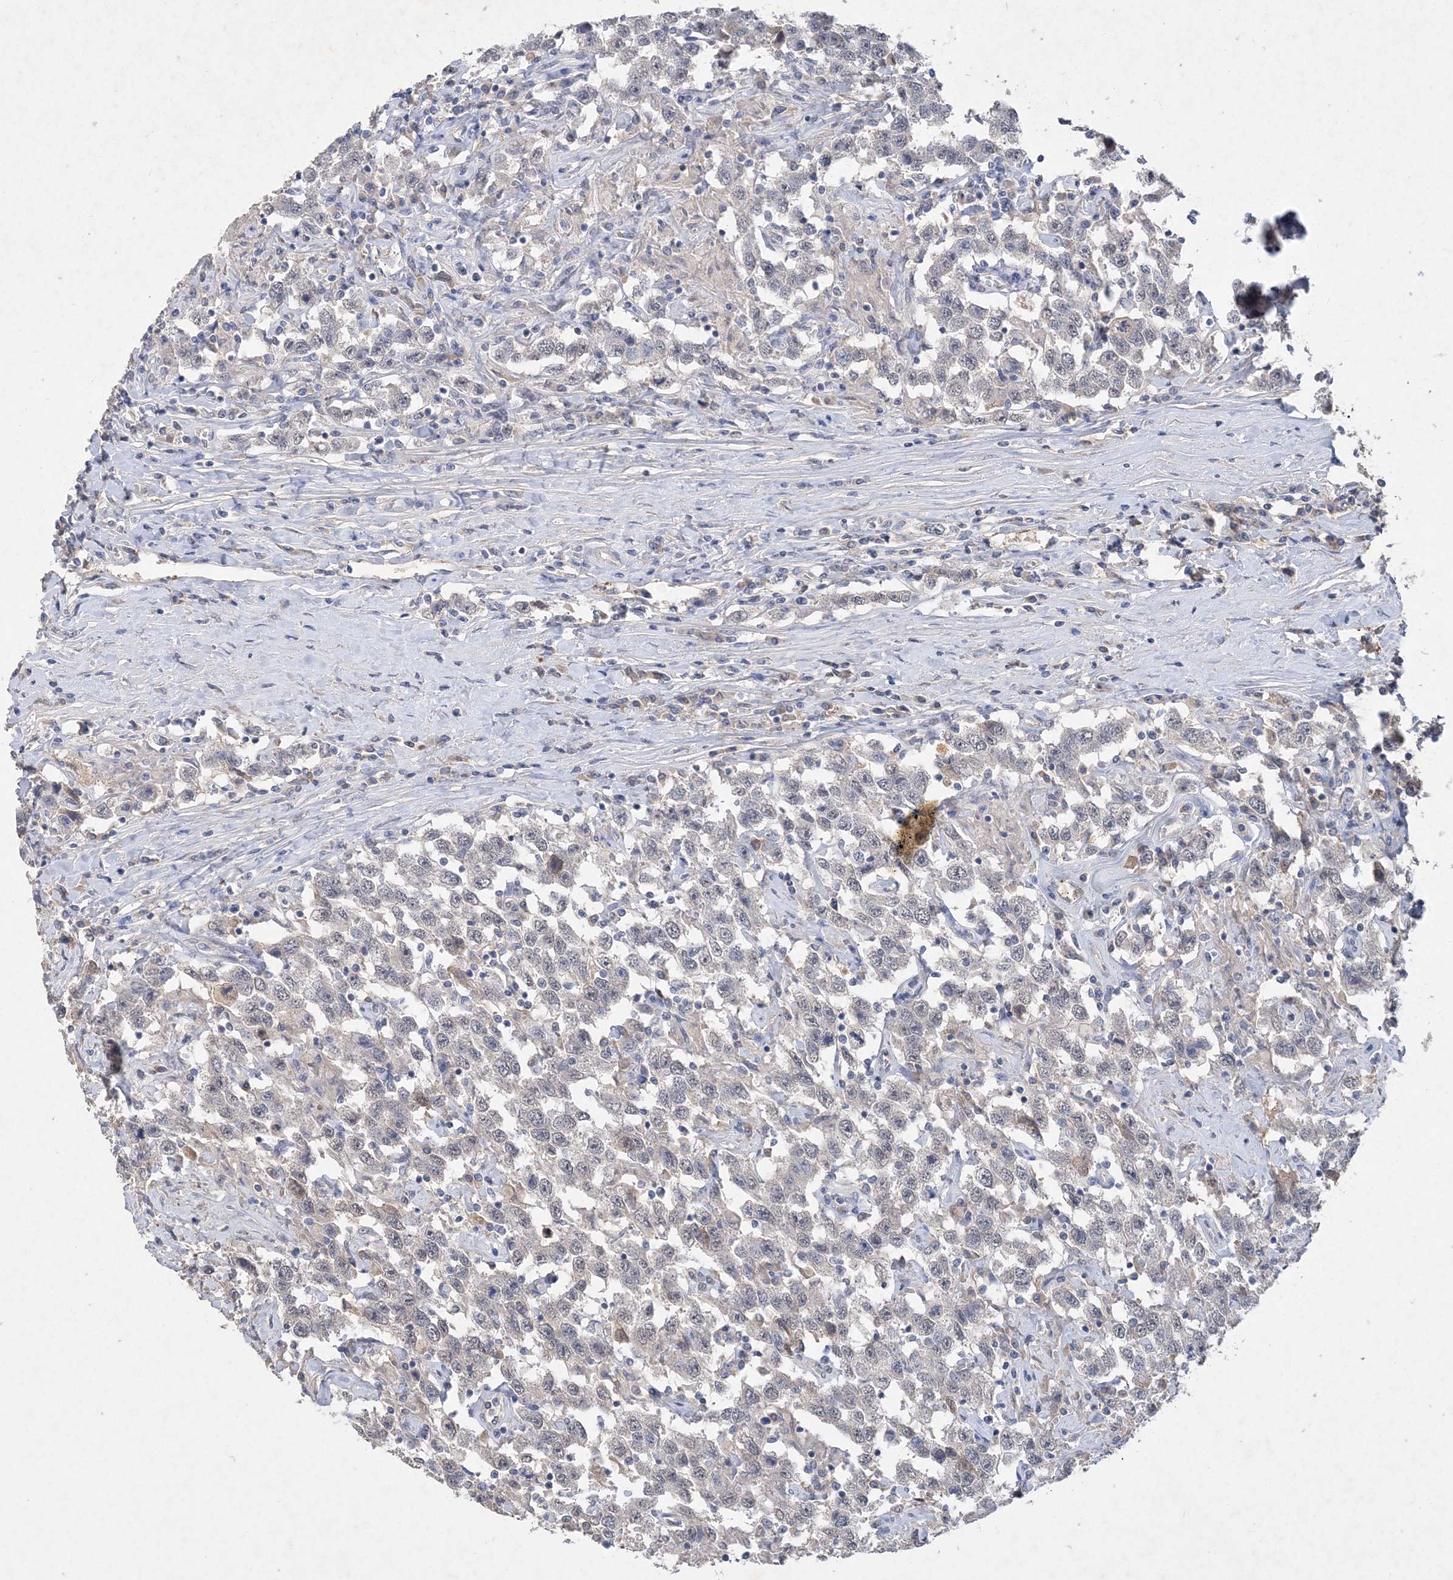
{"staining": {"intensity": "negative", "quantity": "none", "location": "none"}, "tissue": "testis cancer", "cell_type": "Tumor cells", "image_type": "cancer", "snomed": [{"axis": "morphology", "description": "Seminoma, NOS"}, {"axis": "topography", "description": "Testis"}], "caption": "Tumor cells show no significant expression in testis cancer.", "gene": "C11orf58", "patient": {"sex": "male", "age": 41}}